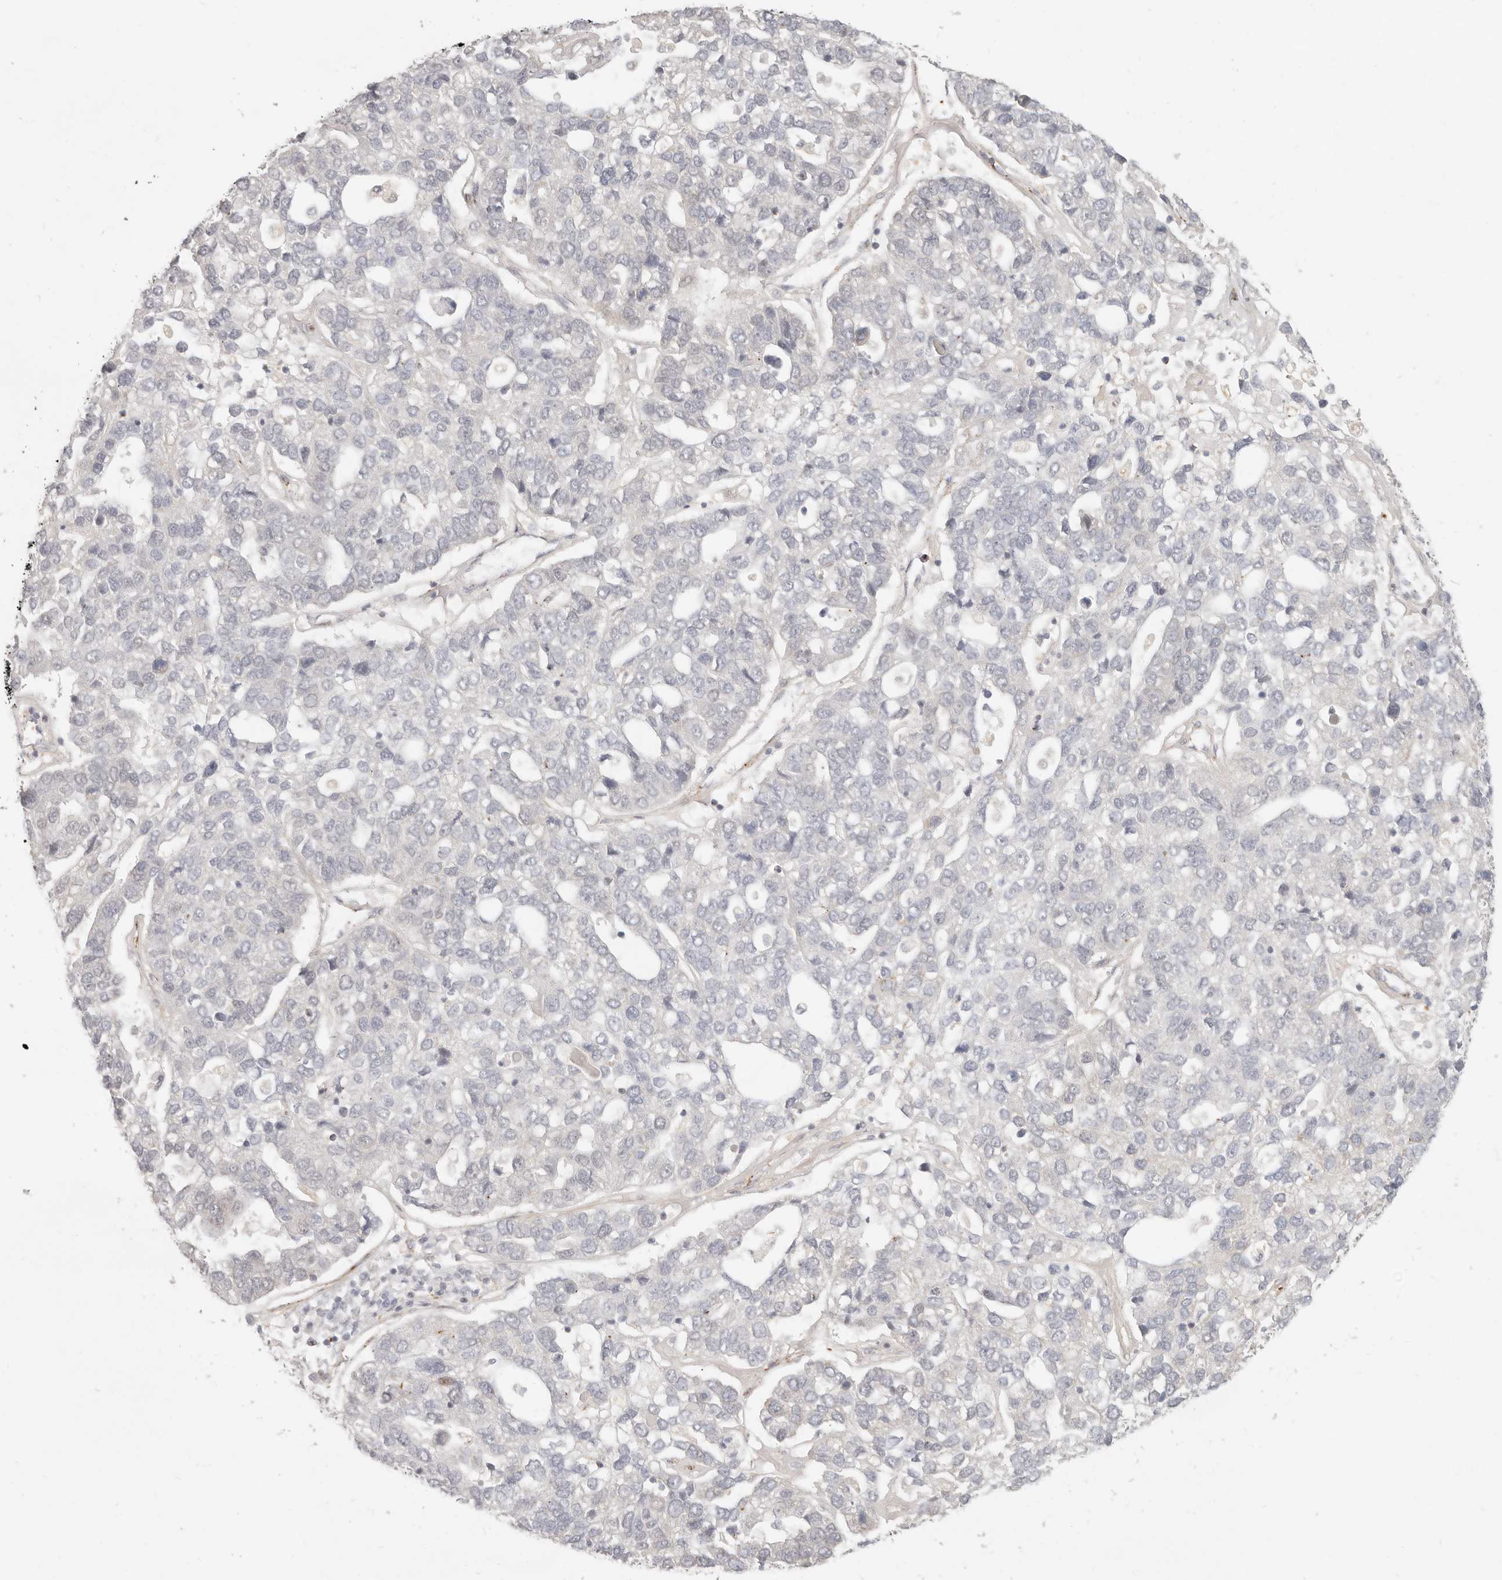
{"staining": {"intensity": "negative", "quantity": "none", "location": "none"}, "tissue": "pancreatic cancer", "cell_type": "Tumor cells", "image_type": "cancer", "snomed": [{"axis": "morphology", "description": "Adenocarcinoma, NOS"}, {"axis": "topography", "description": "Pancreas"}], "caption": "Immunohistochemistry (IHC) micrograph of human pancreatic adenocarcinoma stained for a protein (brown), which demonstrates no positivity in tumor cells.", "gene": "SASS6", "patient": {"sex": "female", "age": 61}}